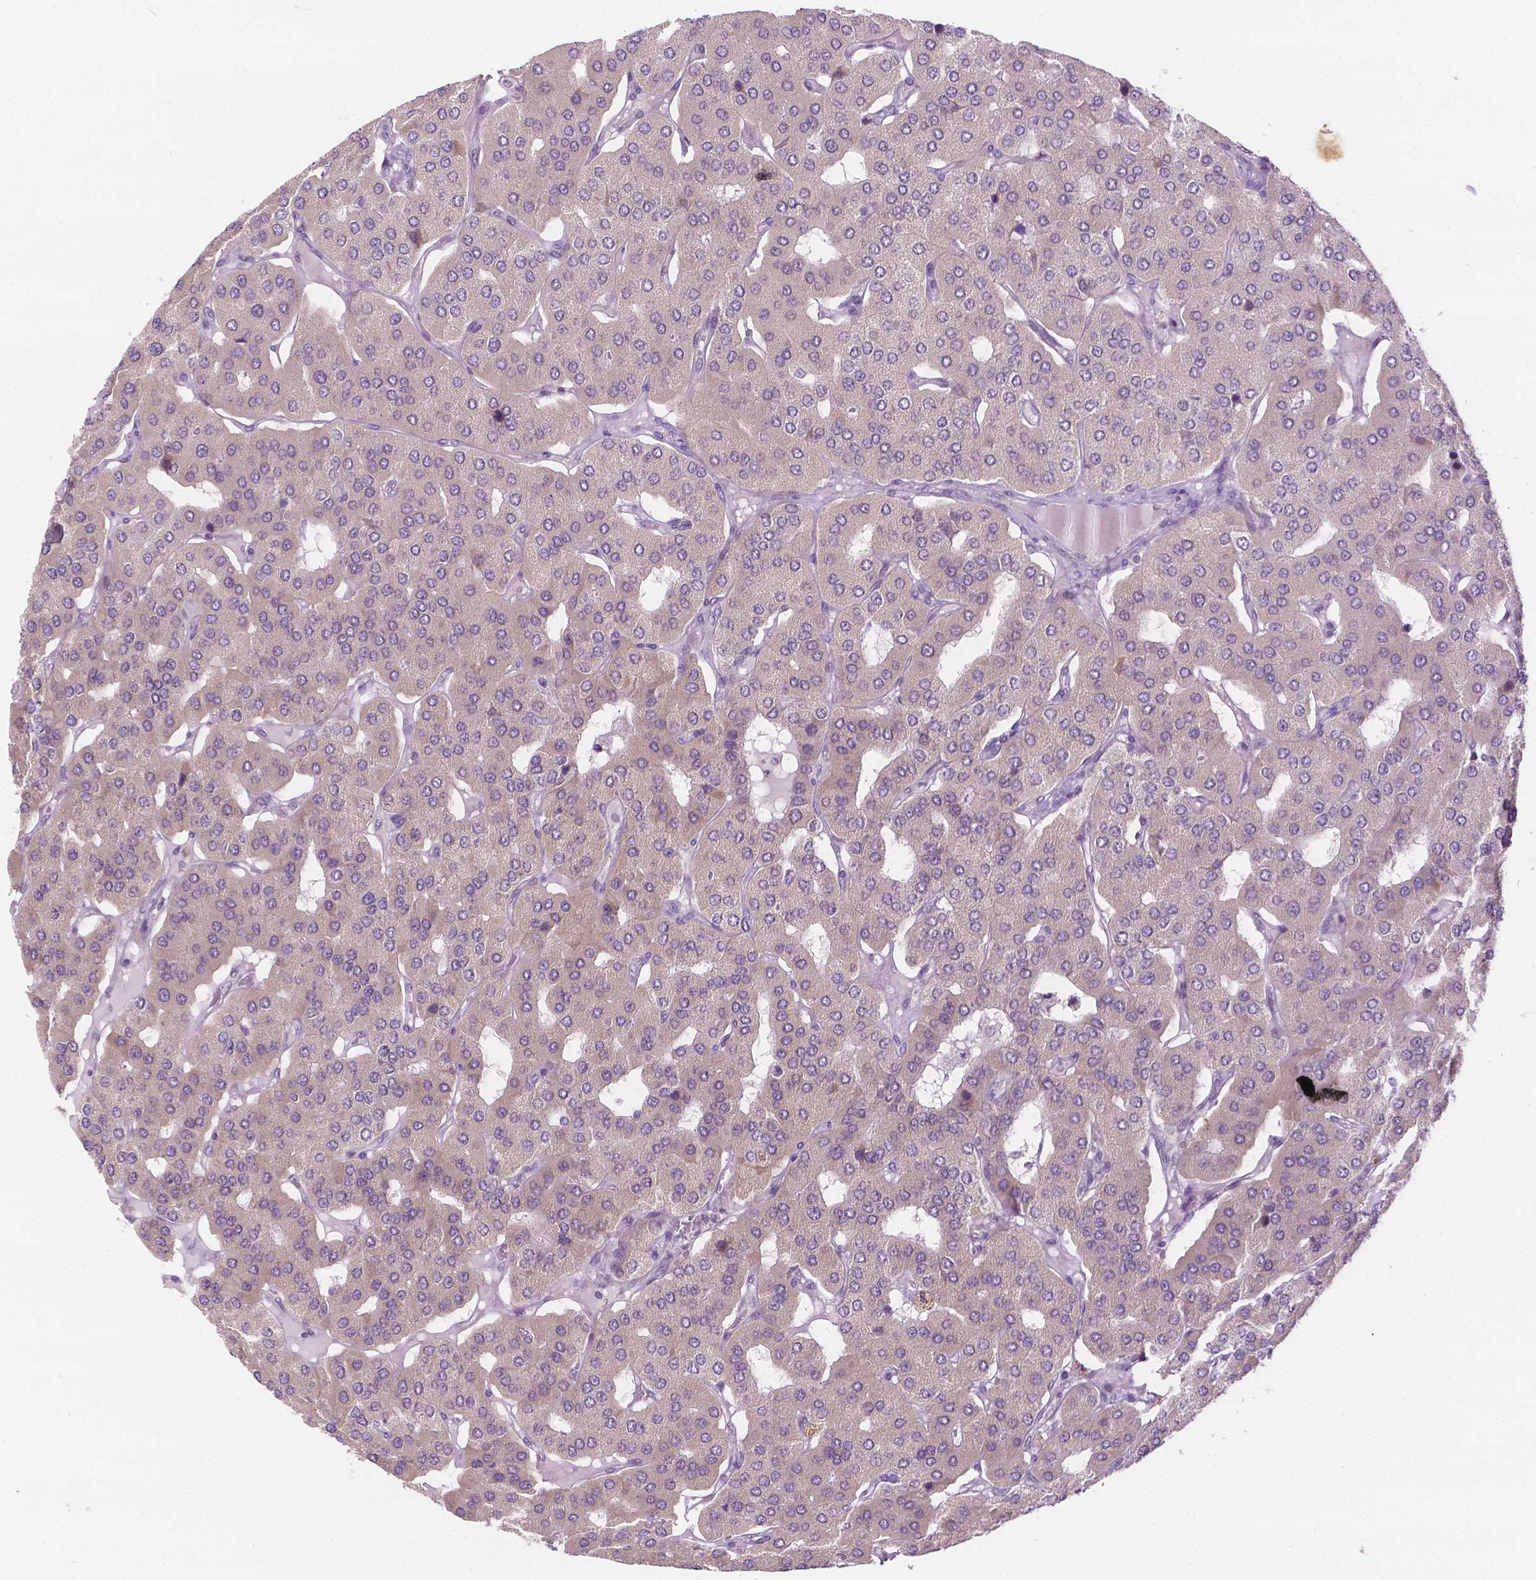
{"staining": {"intensity": "weak", "quantity": "<25%", "location": "cytoplasmic/membranous"}, "tissue": "parathyroid gland", "cell_type": "Glandular cells", "image_type": "normal", "snomed": [{"axis": "morphology", "description": "Normal tissue, NOS"}, {"axis": "morphology", "description": "Adenoma, NOS"}, {"axis": "topography", "description": "Parathyroid gland"}], "caption": "Immunohistochemical staining of unremarkable human parathyroid gland exhibits no significant positivity in glandular cells. Brightfield microscopy of immunohistochemistry (IHC) stained with DAB (3,3'-diaminobenzidine) (brown) and hematoxylin (blue), captured at high magnification.", "gene": "DENND4A", "patient": {"sex": "female", "age": 86}}